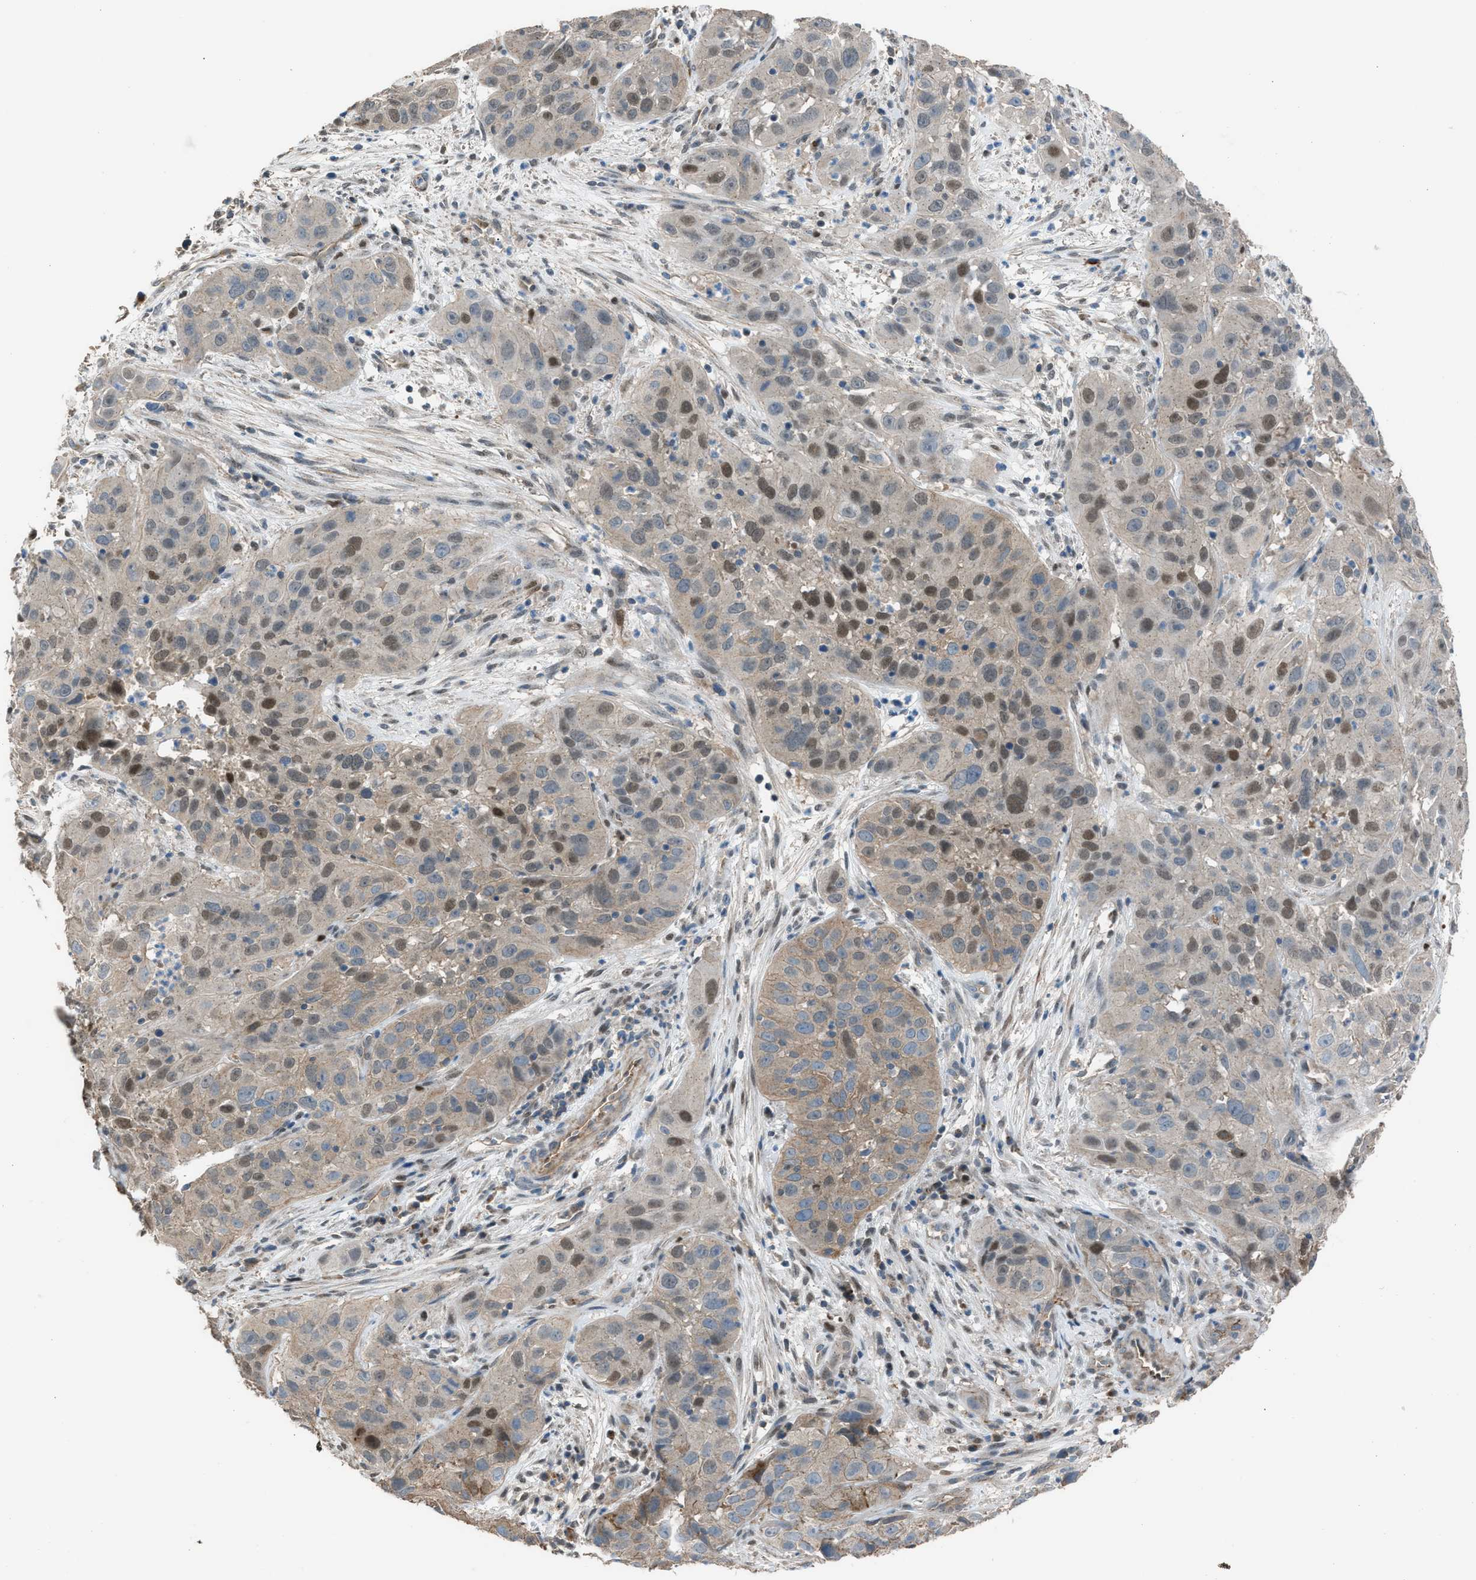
{"staining": {"intensity": "moderate", "quantity": ">75%", "location": "cytoplasmic/membranous,nuclear"}, "tissue": "cervical cancer", "cell_type": "Tumor cells", "image_type": "cancer", "snomed": [{"axis": "morphology", "description": "Squamous cell carcinoma, NOS"}, {"axis": "topography", "description": "Cervix"}], "caption": "This photomicrograph demonstrates immunohistochemistry (IHC) staining of squamous cell carcinoma (cervical), with medium moderate cytoplasmic/membranous and nuclear staining in approximately >75% of tumor cells.", "gene": "CRTC1", "patient": {"sex": "female", "age": 32}}